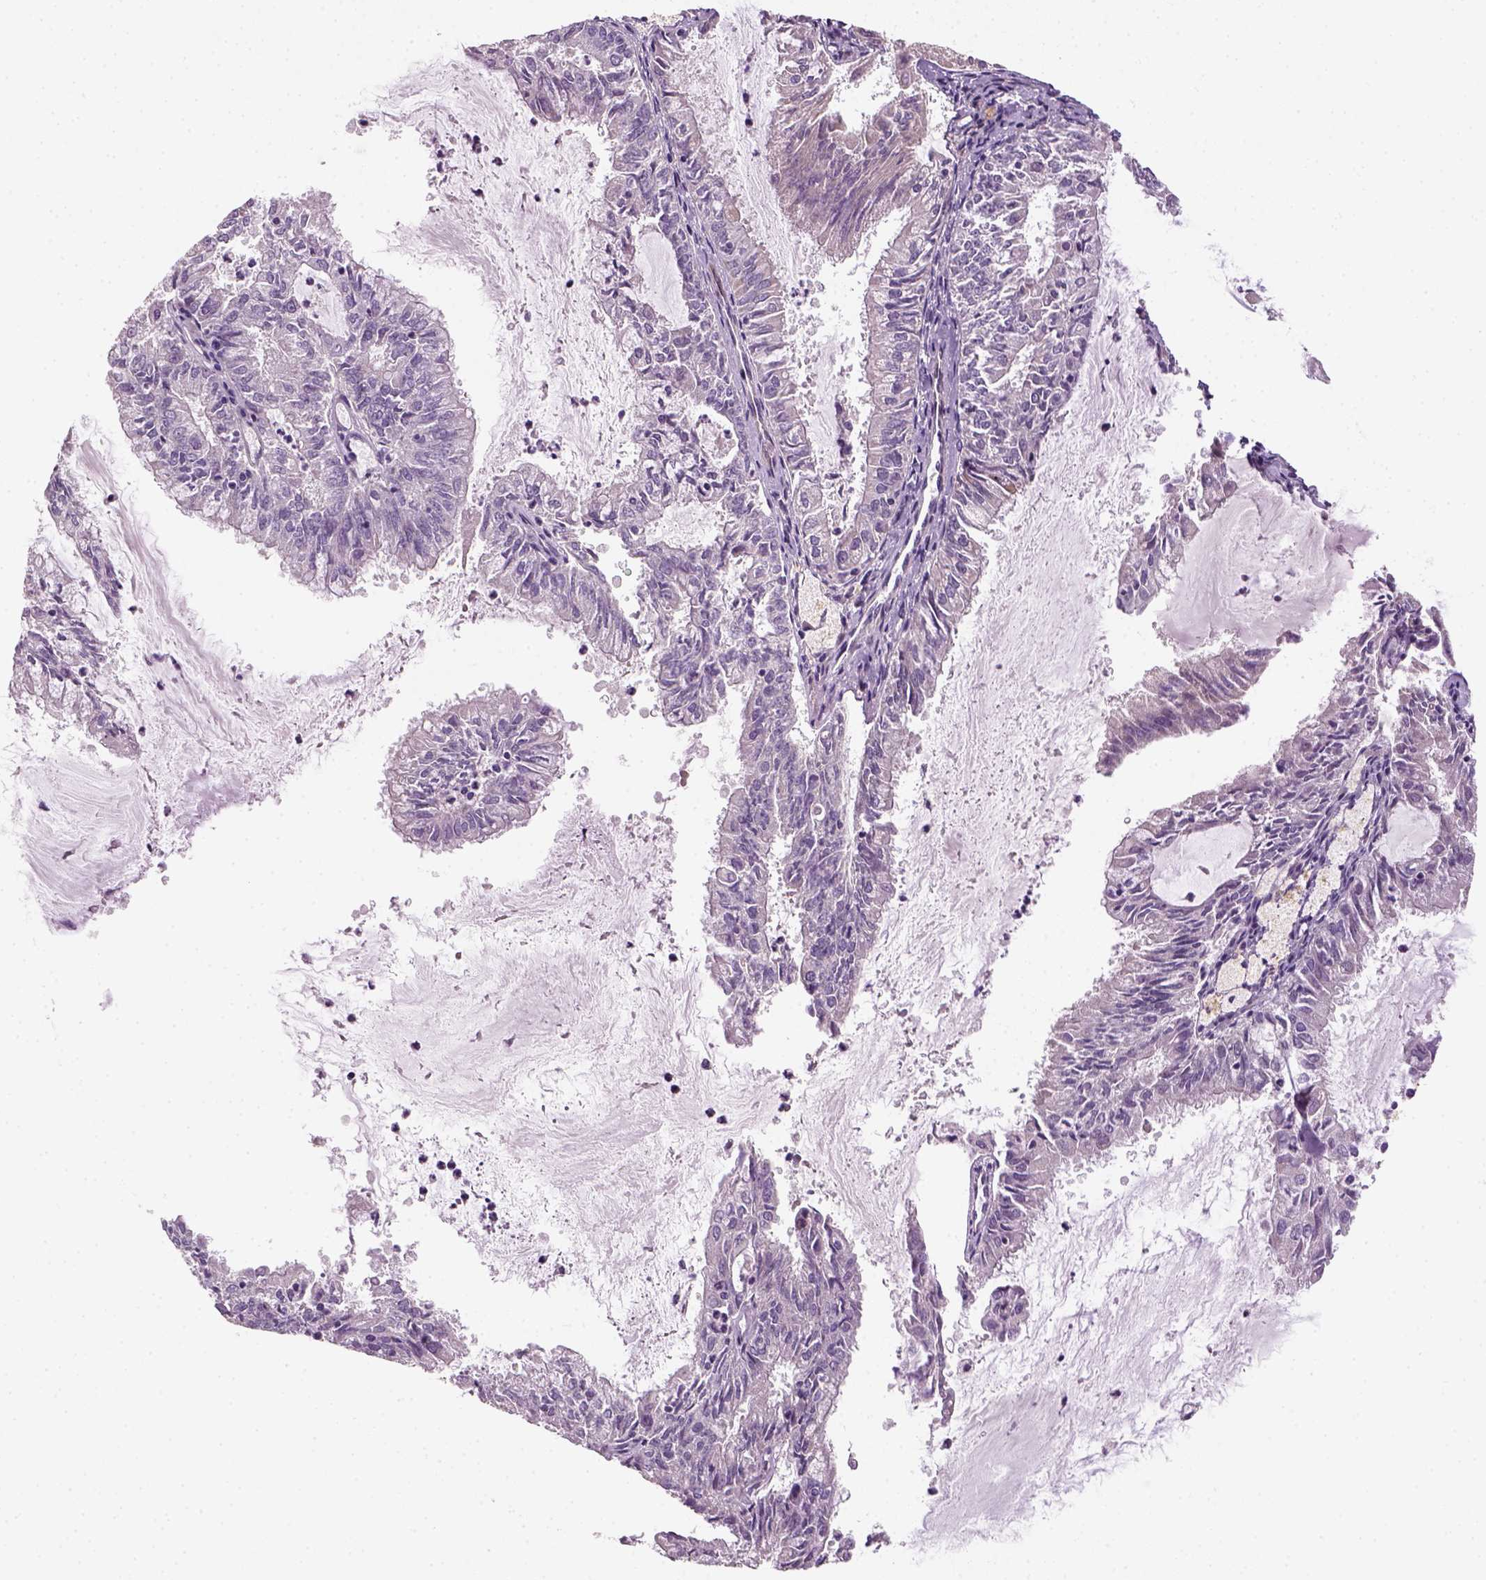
{"staining": {"intensity": "negative", "quantity": "none", "location": "none"}, "tissue": "endometrial cancer", "cell_type": "Tumor cells", "image_type": "cancer", "snomed": [{"axis": "morphology", "description": "Adenocarcinoma, NOS"}, {"axis": "topography", "description": "Endometrium"}], "caption": "Tumor cells are negative for brown protein staining in adenocarcinoma (endometrial).", "gene": "NUDT6", "patient": {"sex": "female", "age": 57}}